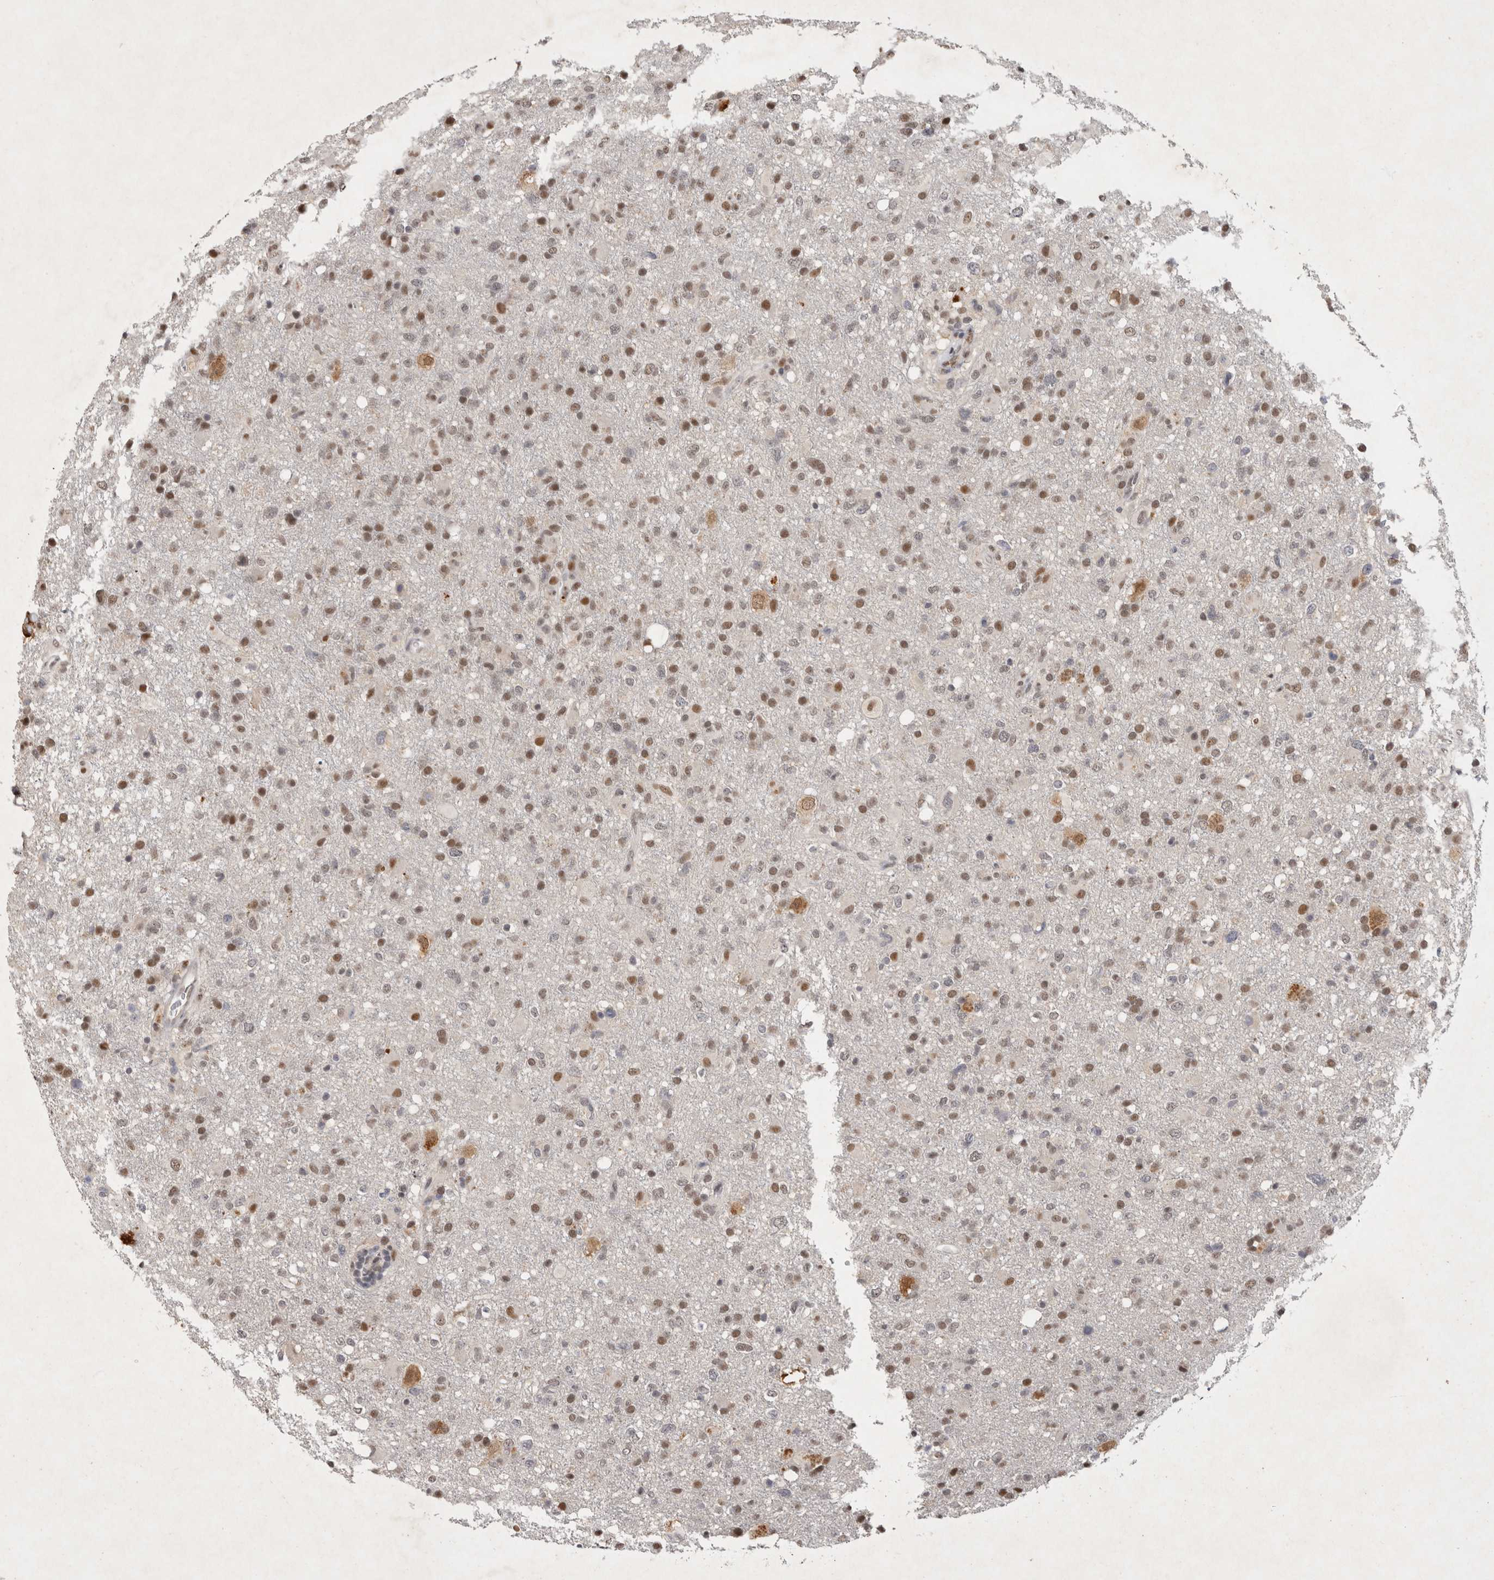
{"staining": {"intensity": "moderate", "quantity": "25%-75%", "location": "nuclear"}, "tissue": "glioma", "cell_type": "Tumor cells", "image_type": "cancer", "snomed": [{"axis": "morphology", "description": "Glioma, malignant, High grade"}, {"axis": "topography", "description": "Brain"}], "caption": "Brown immunohistochemical staining in human malignant glioma (high-grade) reveals moderate nuclear expression in approximately 25%-75% of tumor cells. The protein is stained brown, and the nuclei are stained in blue (DAB (3,3'-diaminobenzidine) IHC with brightfield microscopy, high magnification).", "gene": "XRCC5", "patient": {"sex": "female", "age": 57}}